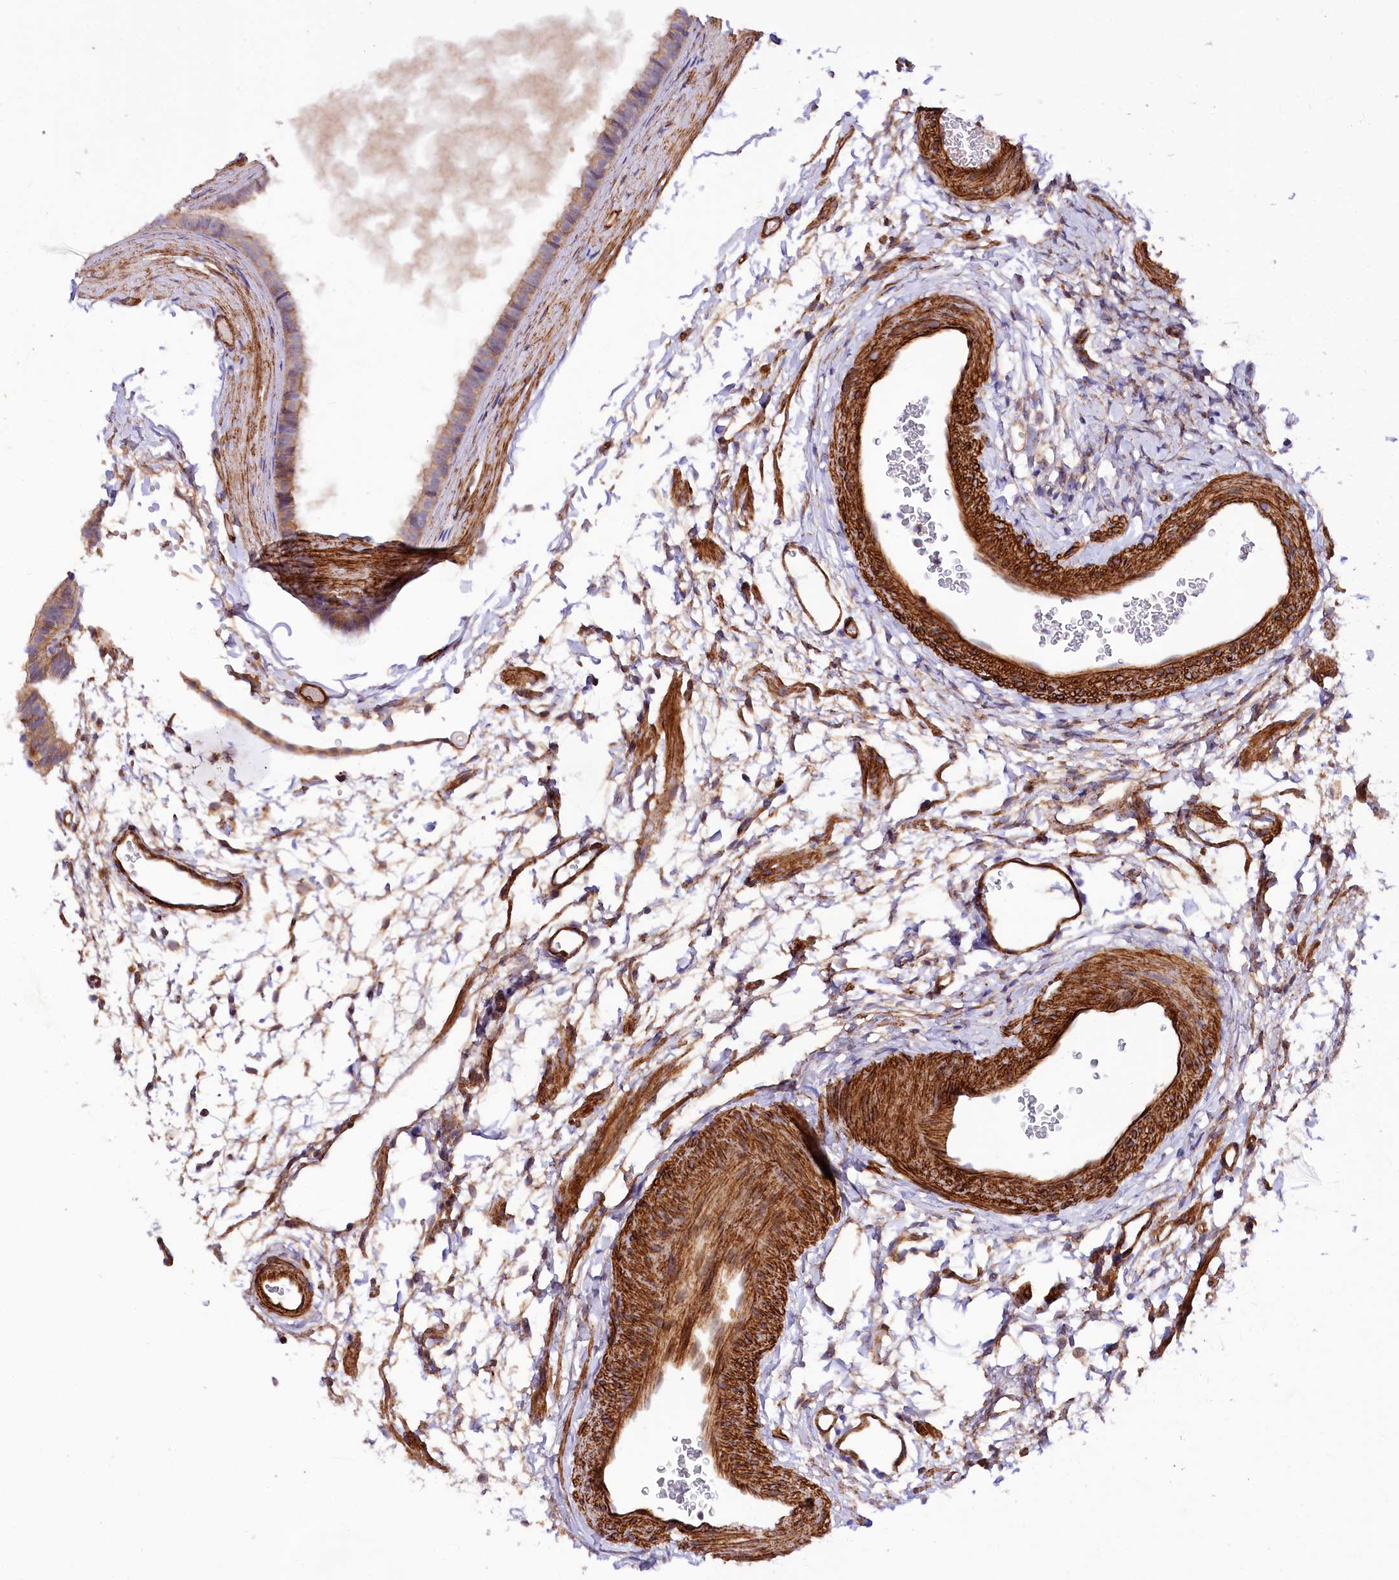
{"staining": {"intensity": "moderate", "quantity": ">75%", "location": "cytoplasmic/membranous"}, "tissue": "fallopian tube", "cell_type": "Glandular cells", "image_type": "normal", "snomed": [{"axis": "morphology", "description": "Normal tissue, NOS"}, {"axis": "topography", "description": "Fallopian tube"}], "caption": "Immunohistochemistry photomicrograph of normal fallopian tube stained for a protein (brown), which exhibits medium levels of moderate cytoplasmic/membranous expression in approximately >75% of glandular cells.", "gene": "SPATS2", "patient": {"sex": "female", "age": 35}}